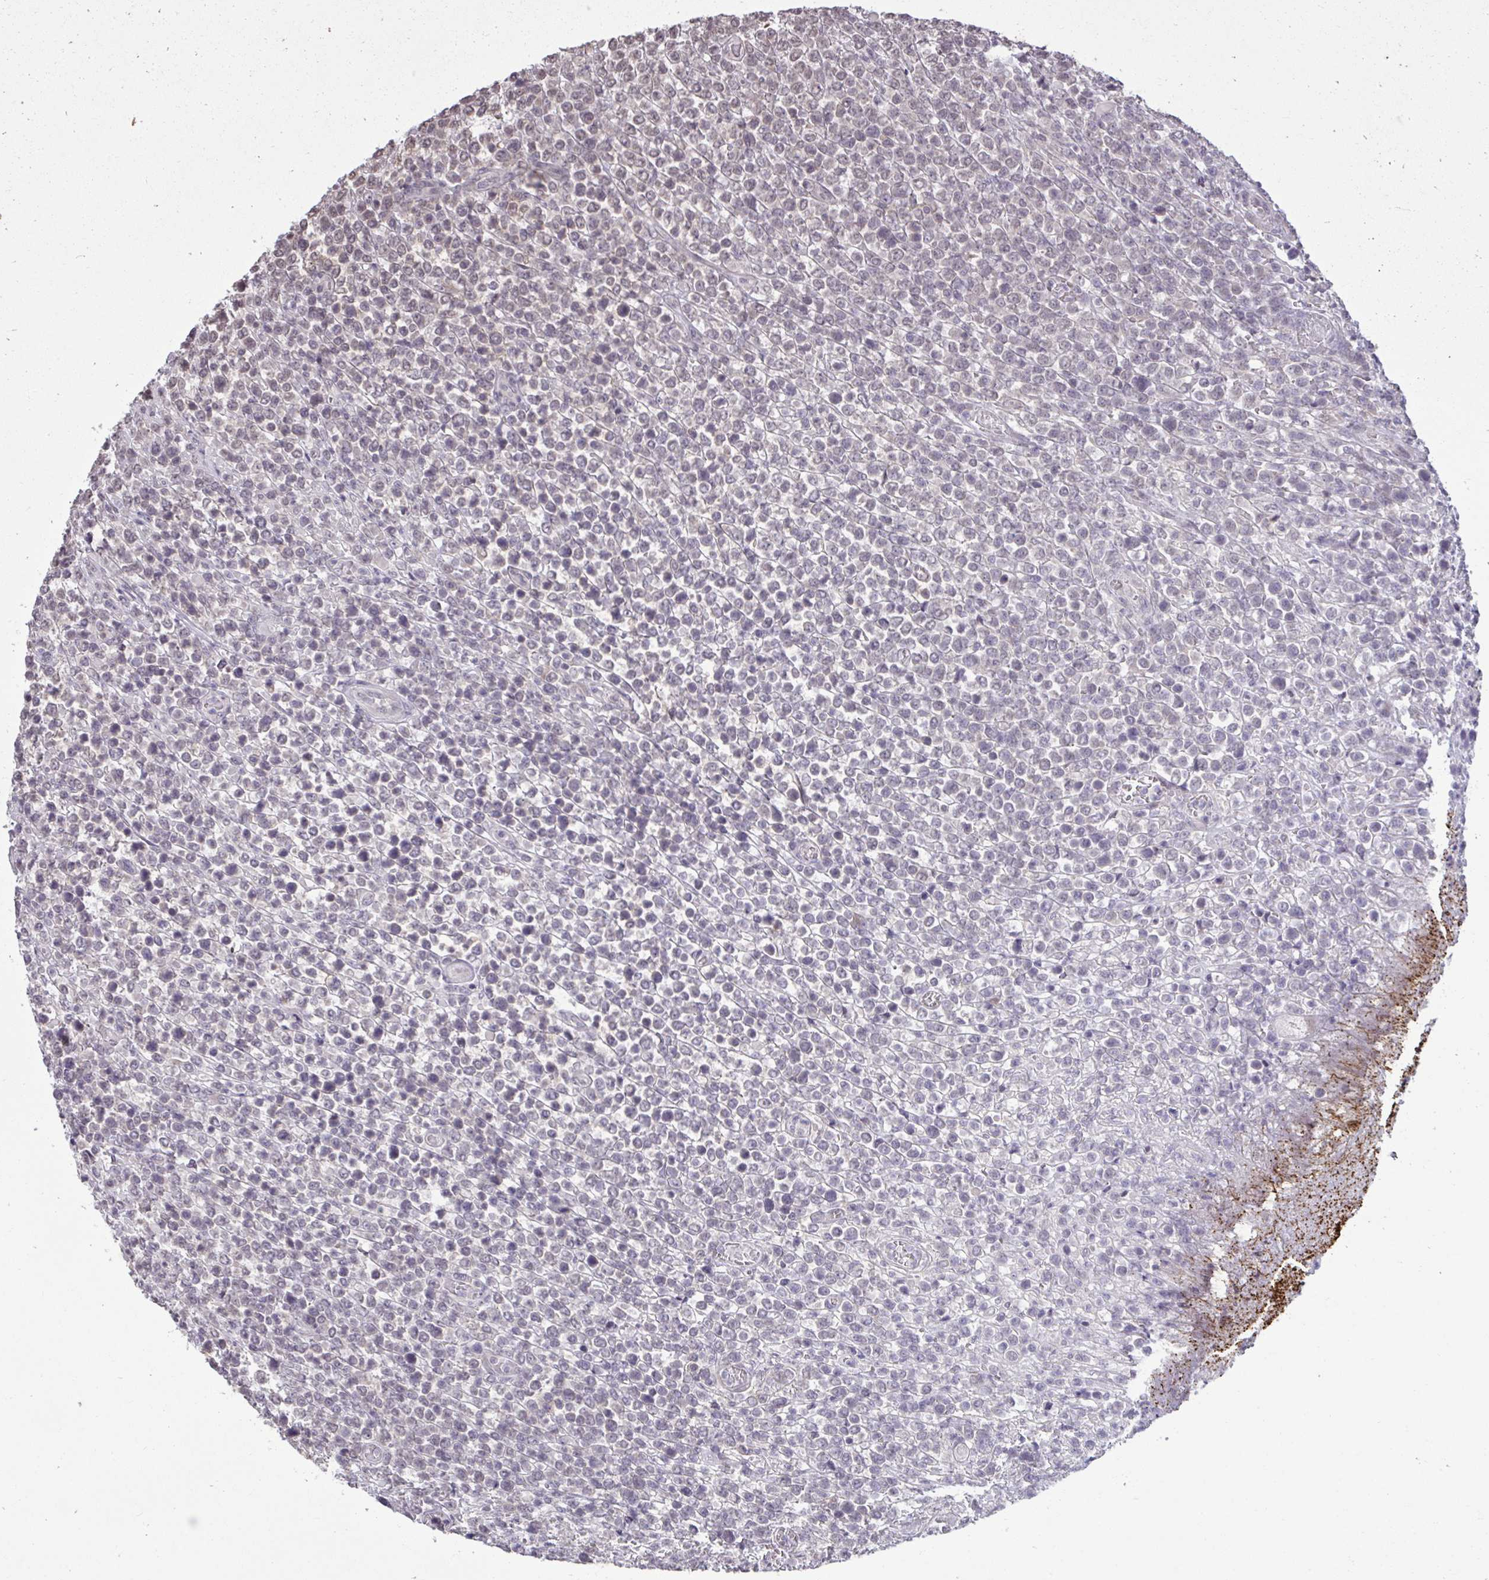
{"staining": {"intensity": "negative", "quantity": "none", "location": "none"}, "tissue": "lymphoma", "cell_type": "Tumor cells", "image_type": "cancer", "snomed": [{"axis": "morphology", "description": "Malignant lymphoma, non-Hodgkin's type, High grade"}, {"axis": "topography", "description": "Soft tissue"}], "caption": "Immunohistochemistry (IHC) micrograph of neoplastic tissue: human lymphoma stained with DAB exhibits no significant protein staining in tumor cells.", "gene": "CYP20A1", "patient": {"sex": "female", "age": 56}}